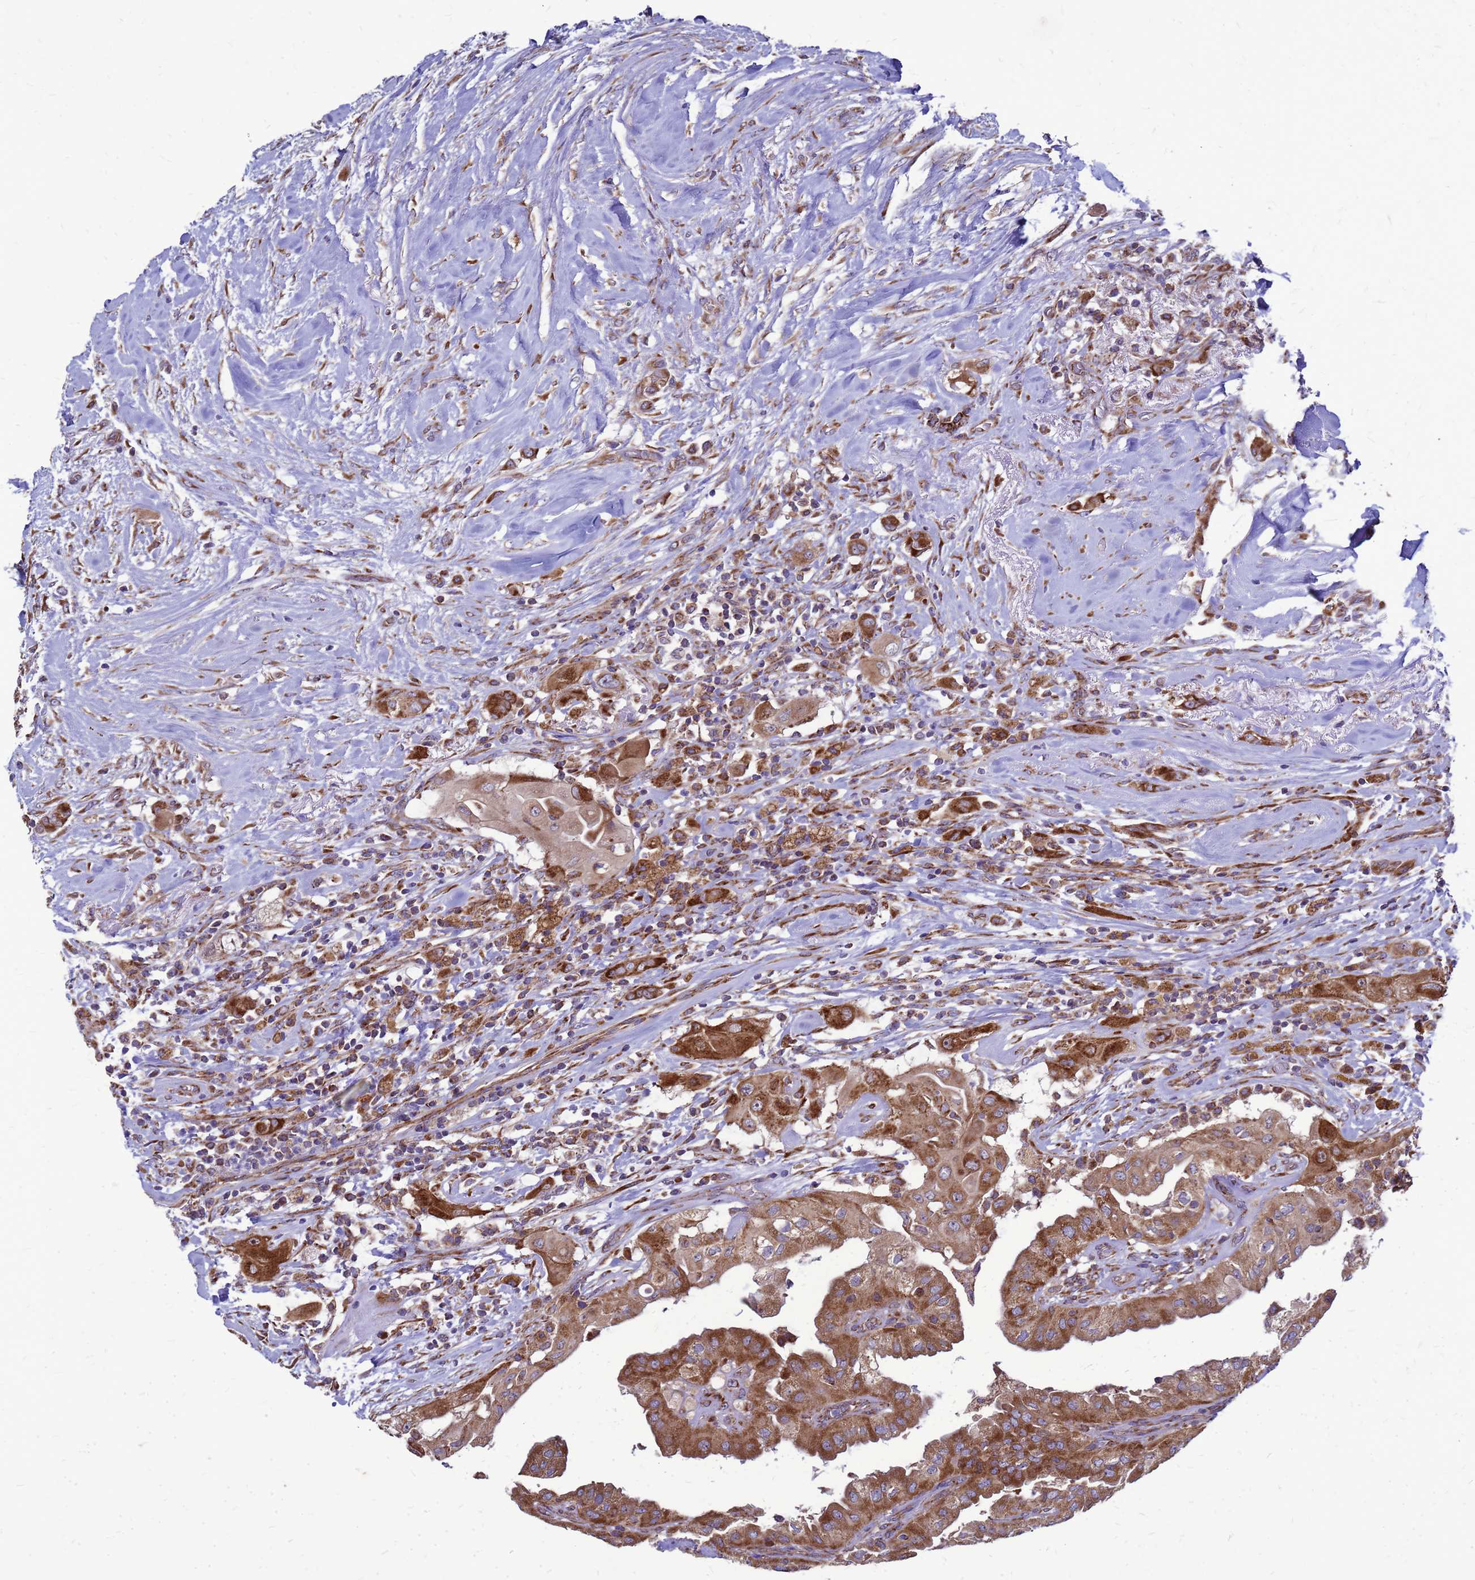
{"staining": {"intensity": "strong", "quantity": ">75%", "location": "cytoplasmic/membranous"}, "tissue": "thyroid cancer", "cell_type": "Tumor cells", "image_type": "cancer", "snomed": [{"axis": "morphology", "description": "Papillary adenocarcinoma, NOS"}, {"axis": "topography", "description": "Thyroid gland"}], "caption": "Tumor cells reveal strong cytoplasmic/membranous expression in approximately >75% of cells in thyroid papillary adenocarcinoma.", "gene": "FSTL4", "patient": {"sex": "female", "age": 59}}